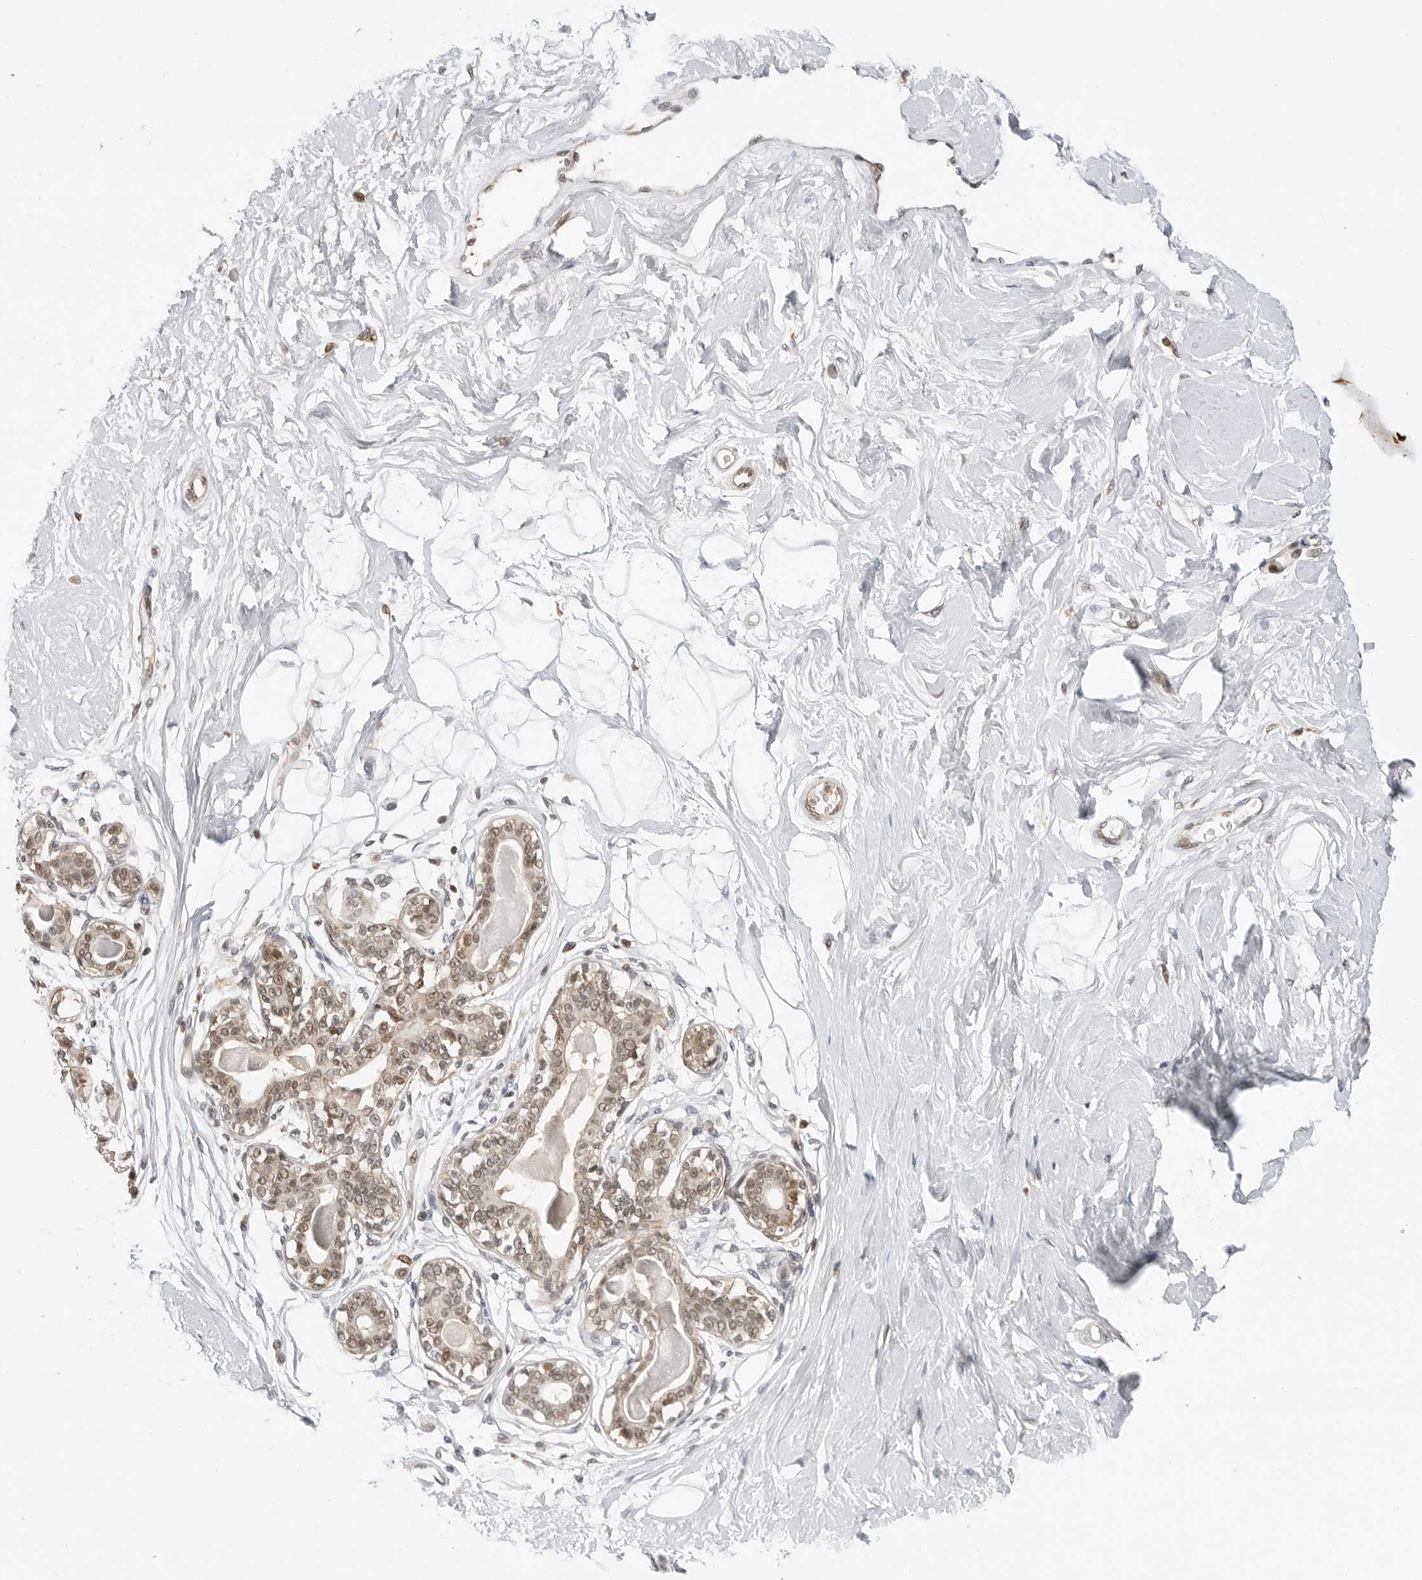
{"staining": {"intensity": "negative", "quantity": "none", "location": "none"}, "tissue": "breast", "cell_type": "Adipocytes", "image_type": "normal", "snomed": [{"axis": "morphology", "description": "Normal tissue, NOS"}, {"axis": "topography", "description": "Breast"}], "caption": "This is a micrograph of immunohistochemistry (IHC) staining of unremarkable breast, which shows no positivity in adipocytes. (DAB immunohistochemistry (IHC) with hematoxylin counter stain).", "gene": "C8orf33", "patient": {"sex": "female", "age": 45}}